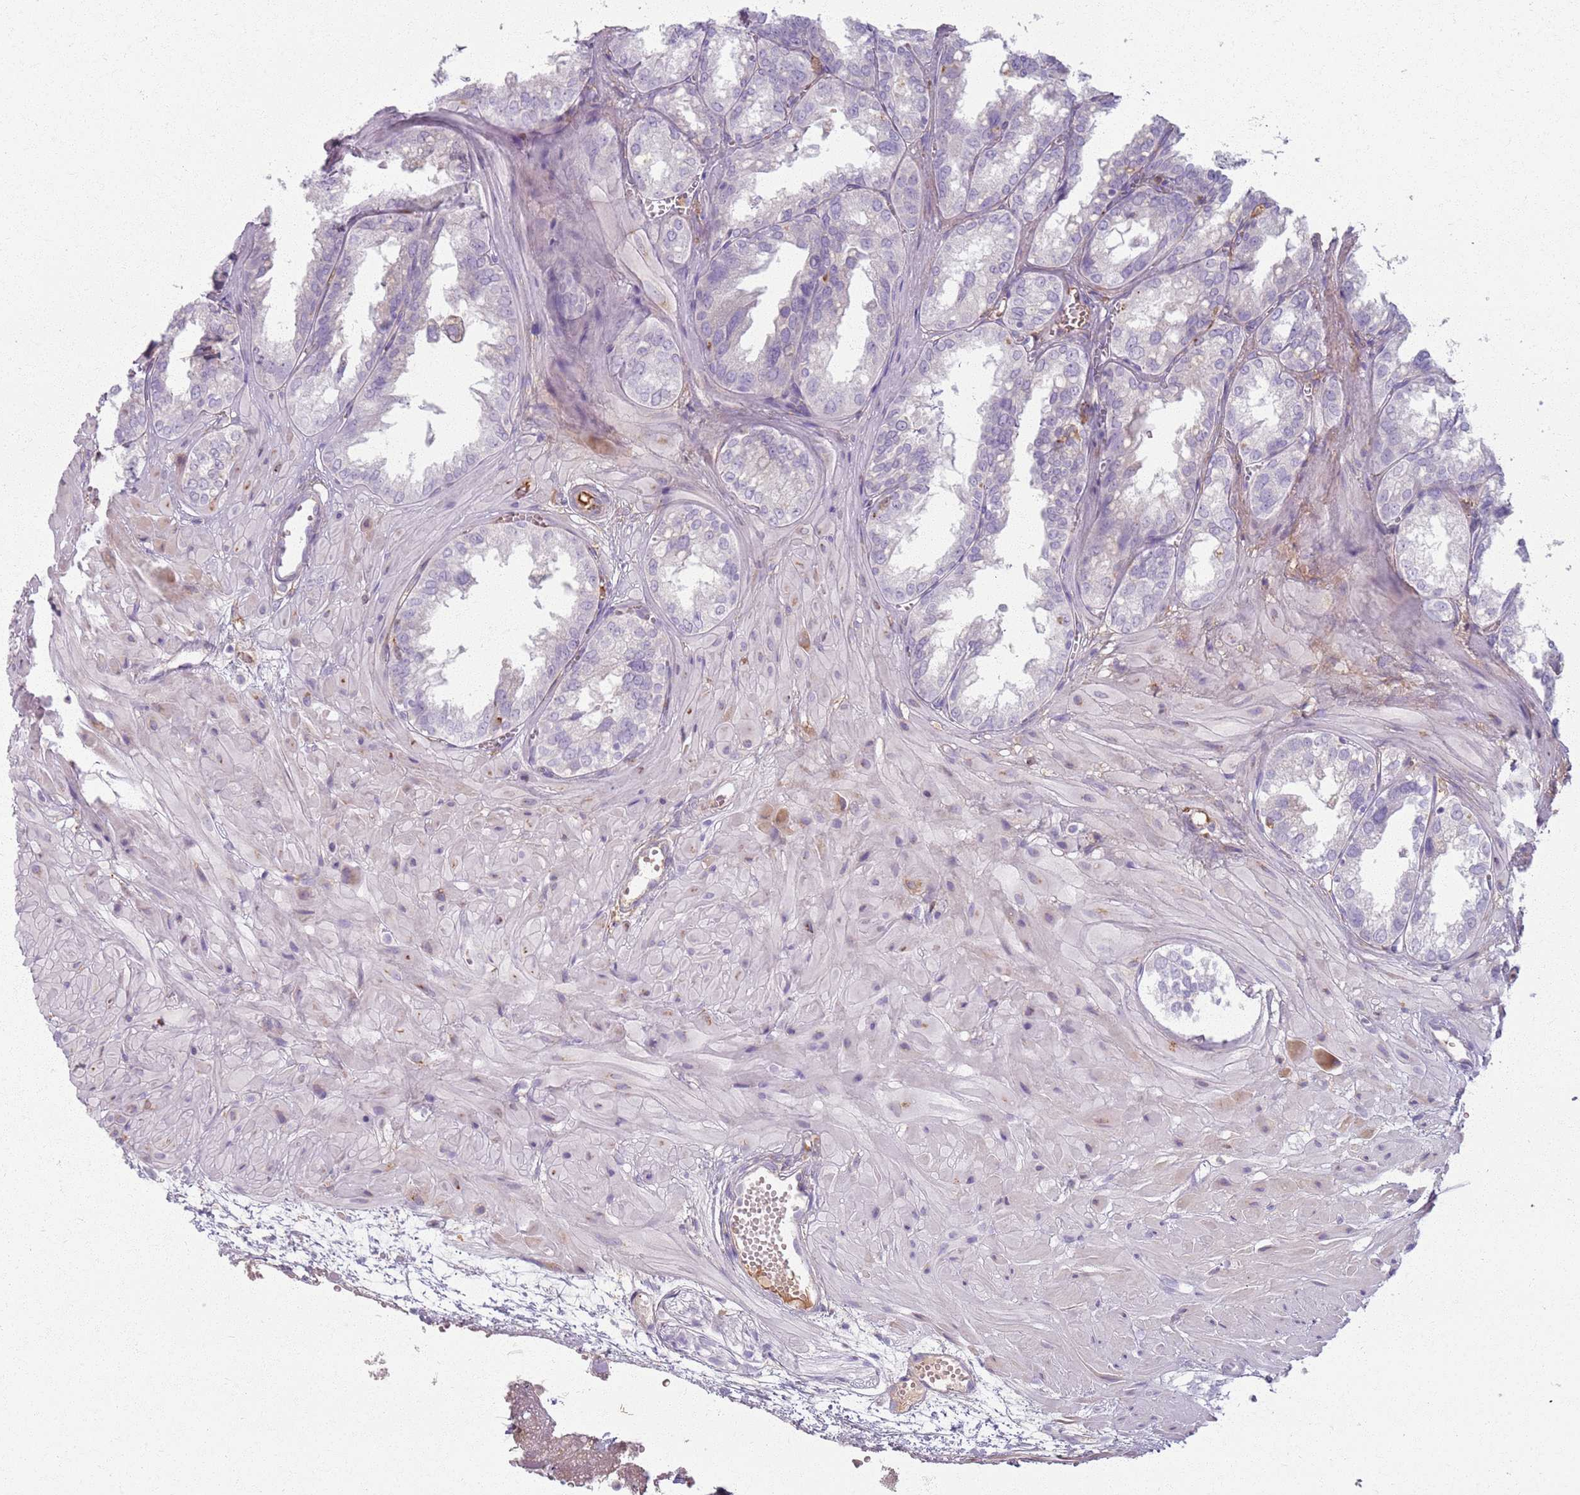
{"staining": {"intensity": "negative", "quantity": "none", "location": "none"}, "tissue": "seminal vesicle", "cell_type": "Glandular cells", "image_type": "normal", "snomed": [{"axis": "morphology", "description": "Normal tissue, NOS"}, {"axis": "topography", "description": "Prostate"}, {"axis": "topography", "description": "Seminal veicle"}], "caption": "Immunohistochemistry (IHC) image of unremarkable seminal vesicle: seminal vesicle stained with DAB (3,3'-diaminobenzidine) displays no significant protein positivity in glandular cells. Brightfield microscopy of immunohistochemistry stained with DAB (brown) and hematoxylin (blue), captured at high magnification.", "gene": "COLGALT1", "patient": {"sex": "male", "age": 51}}